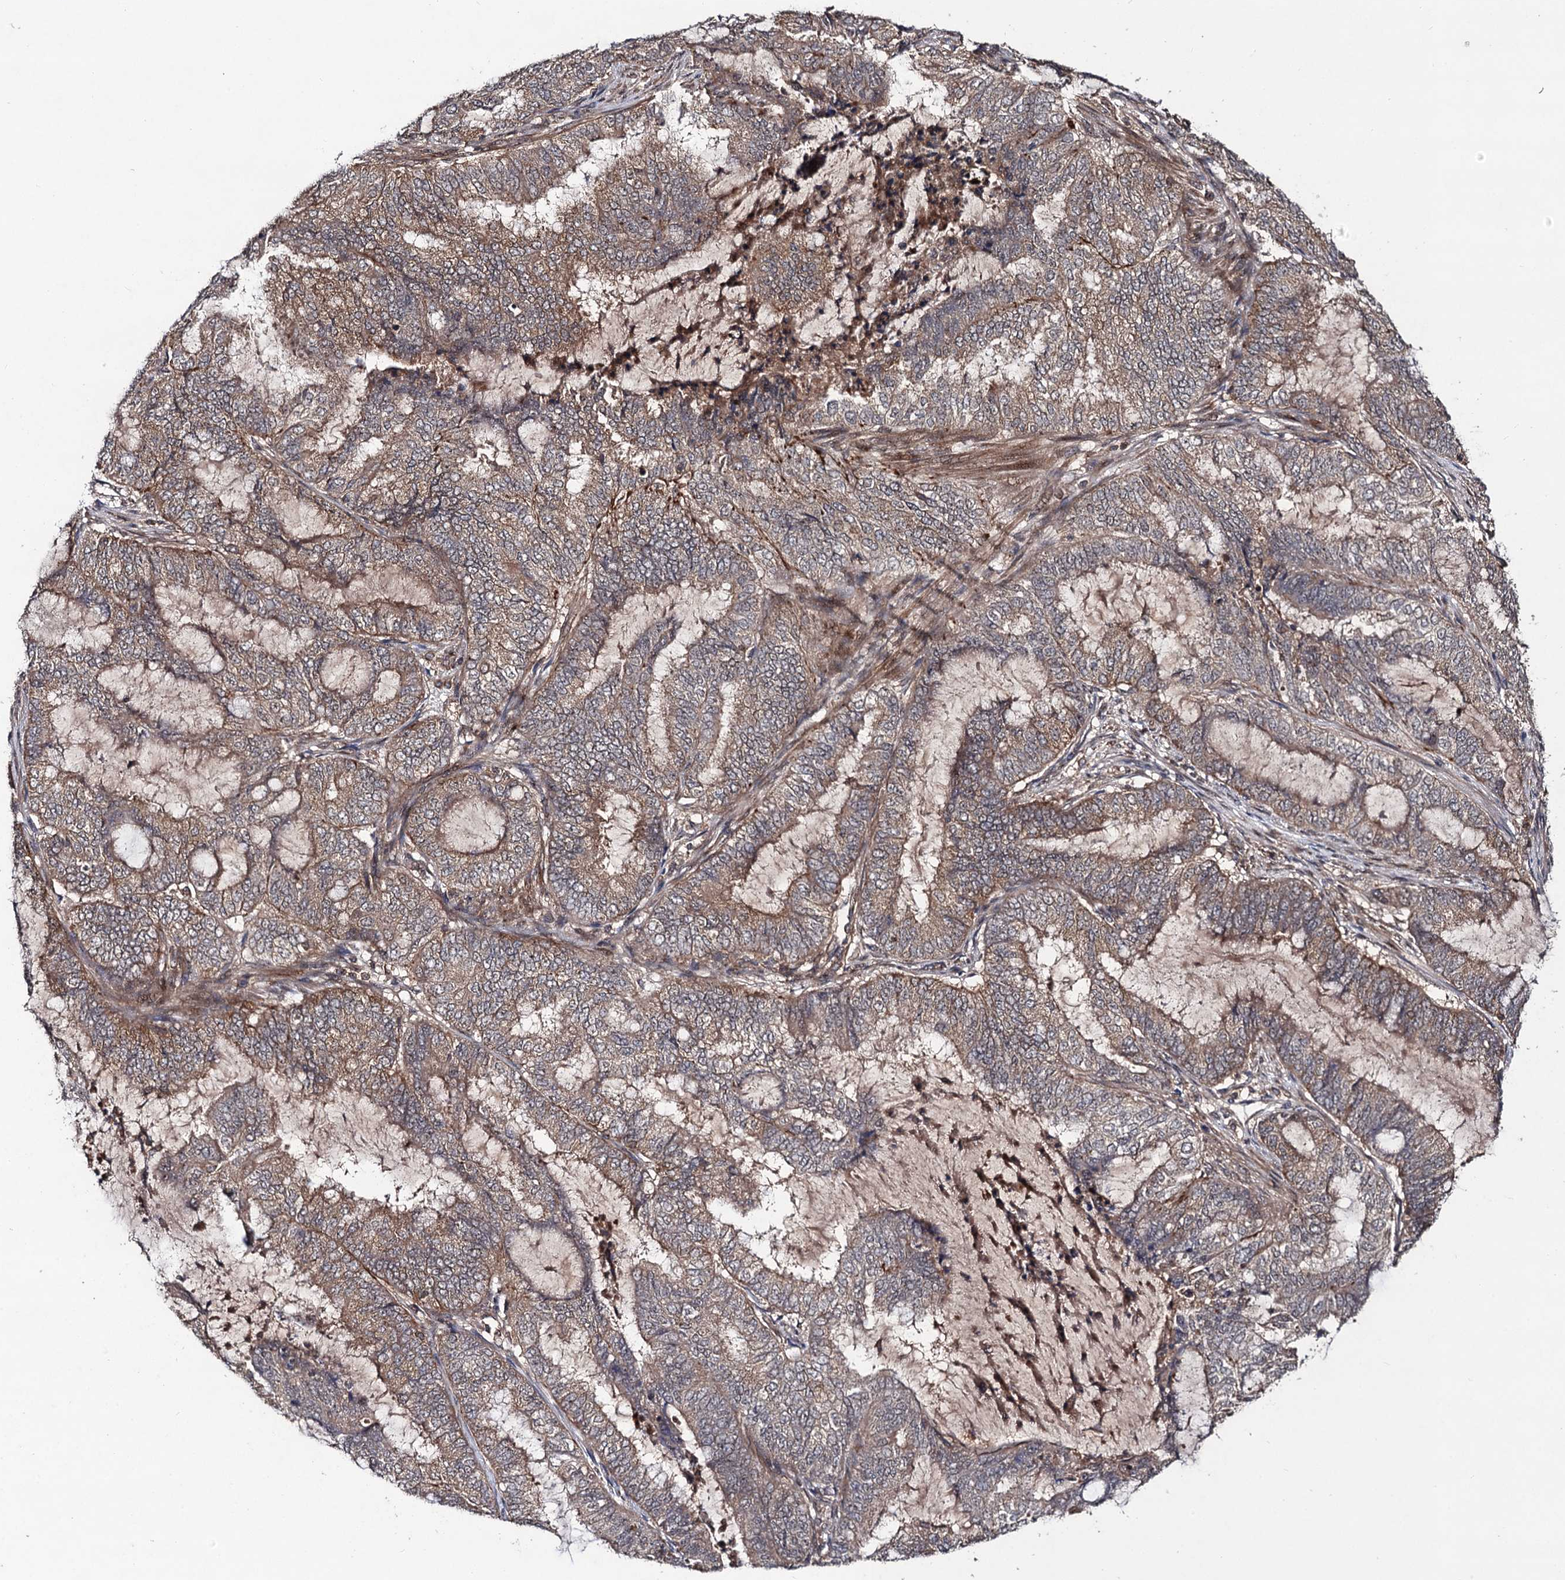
{"staining": {"intensity": "moderate", "quantity": ">75%", "location": "cytoplasmic/membranous"}, "tissue": "endometrial cancer", "cell_type": "Tumor cells", "image_type": "cancer", "snomed": [{"axis": "morphology", "description": "Adenocarcinoma, NOS"}, {"axis": "topography", "description": "Endometrium"}], "caption": "Approximately >75% of tumor cells in adenocarcinoma (endometrial) exhibit moderate cytoplasmic/membranous protein positivity as visualized by brown immunohistochemical staining.", "gene": "KXD1", "patient": {"sex": "female", "age": 51}}